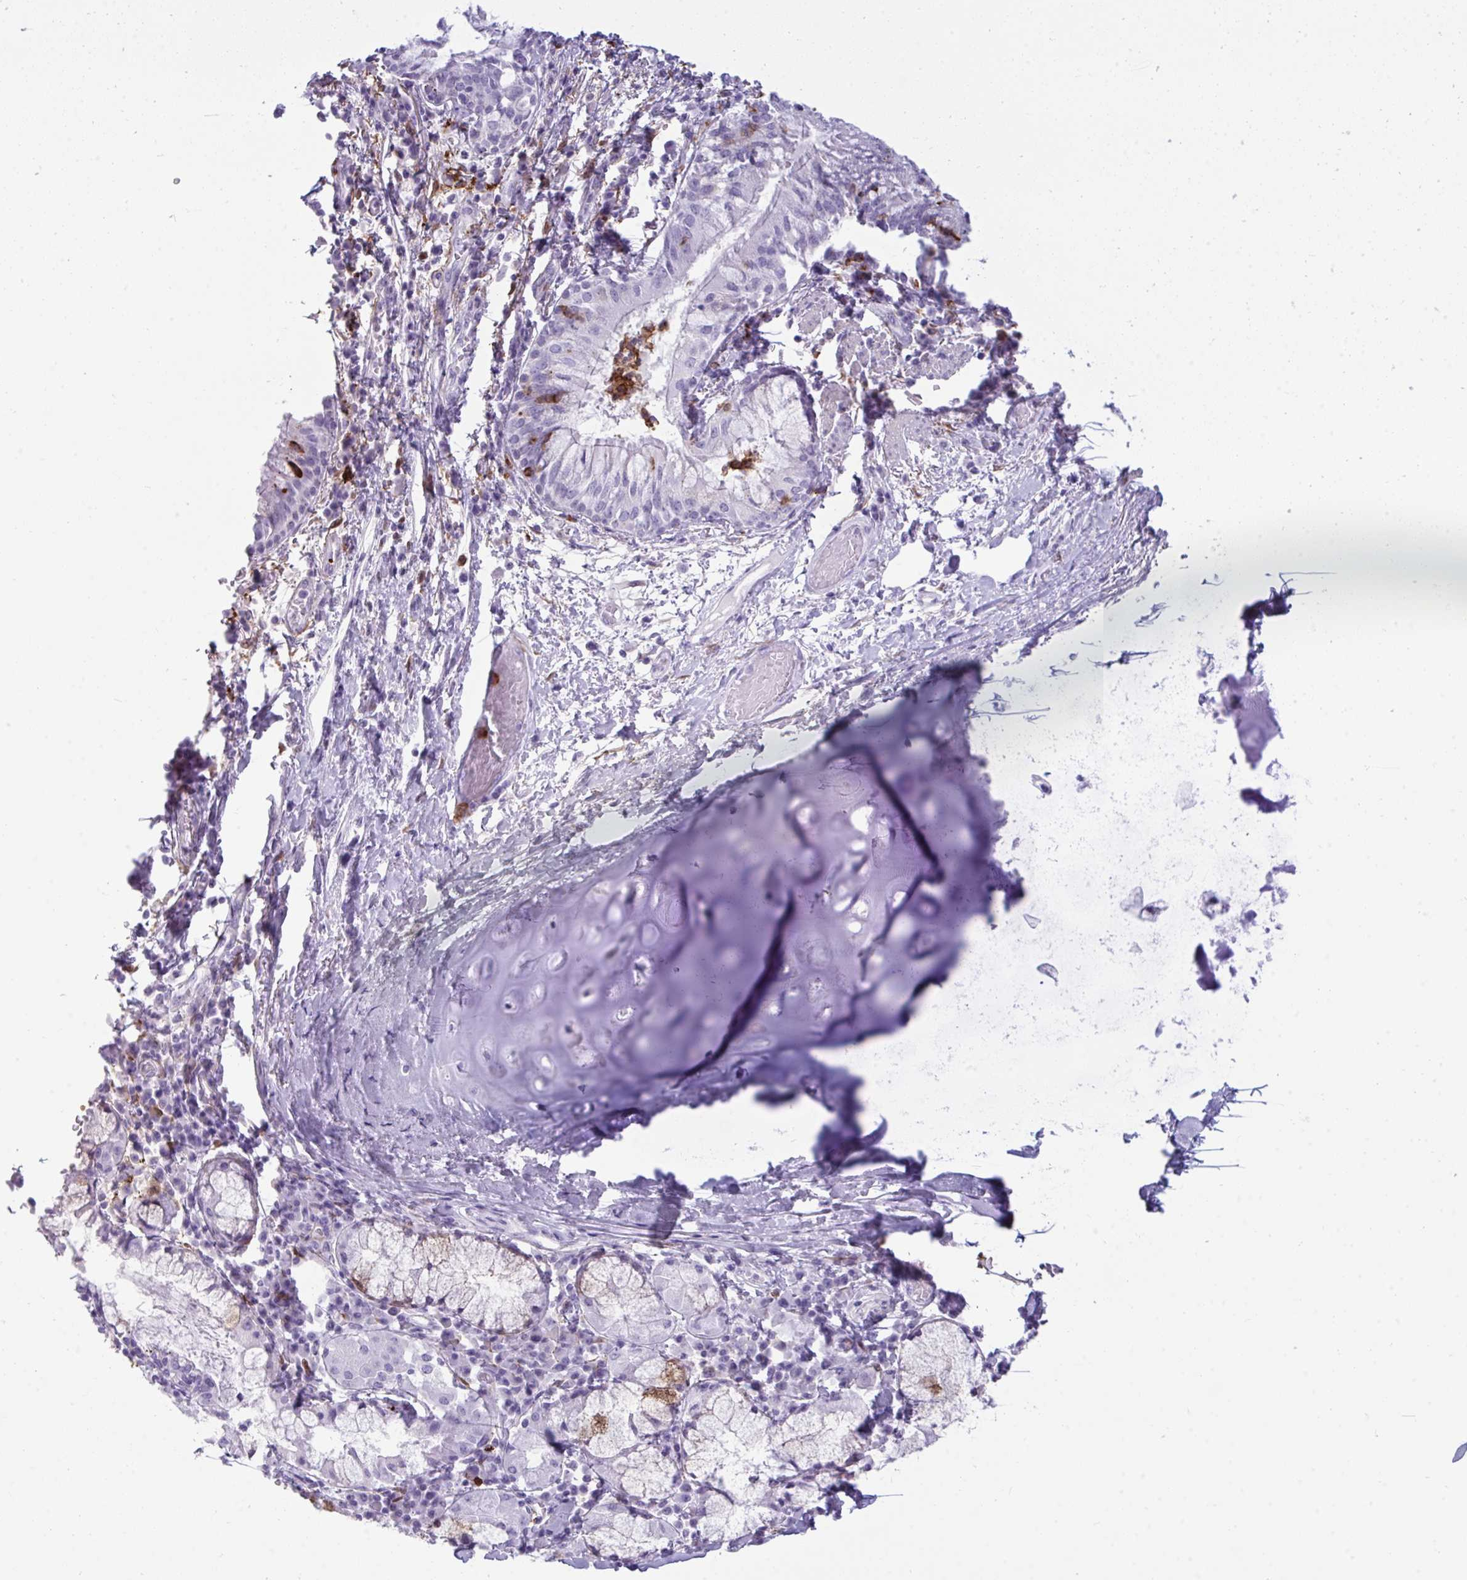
{"staining": {"intensity": "negative", "quantity": "none", "location": "none"}, "tissue": "bronchus", "cell_type": "Respiratory epithelial cells", "image_type": "normal", "snomed": [{"axis": "morphology", "description": "Normal tissue, NOS"}, {"axis": "topography", "description": "Lymph node"}, {"axis": "topography", "description": "Bronchus"}], "caption": "The image exhibits no significant expression in respiratory epithelial cells of bronchus.", "gene": "ARHGAP42", "patient": {"sex": "male", "age": 56}}